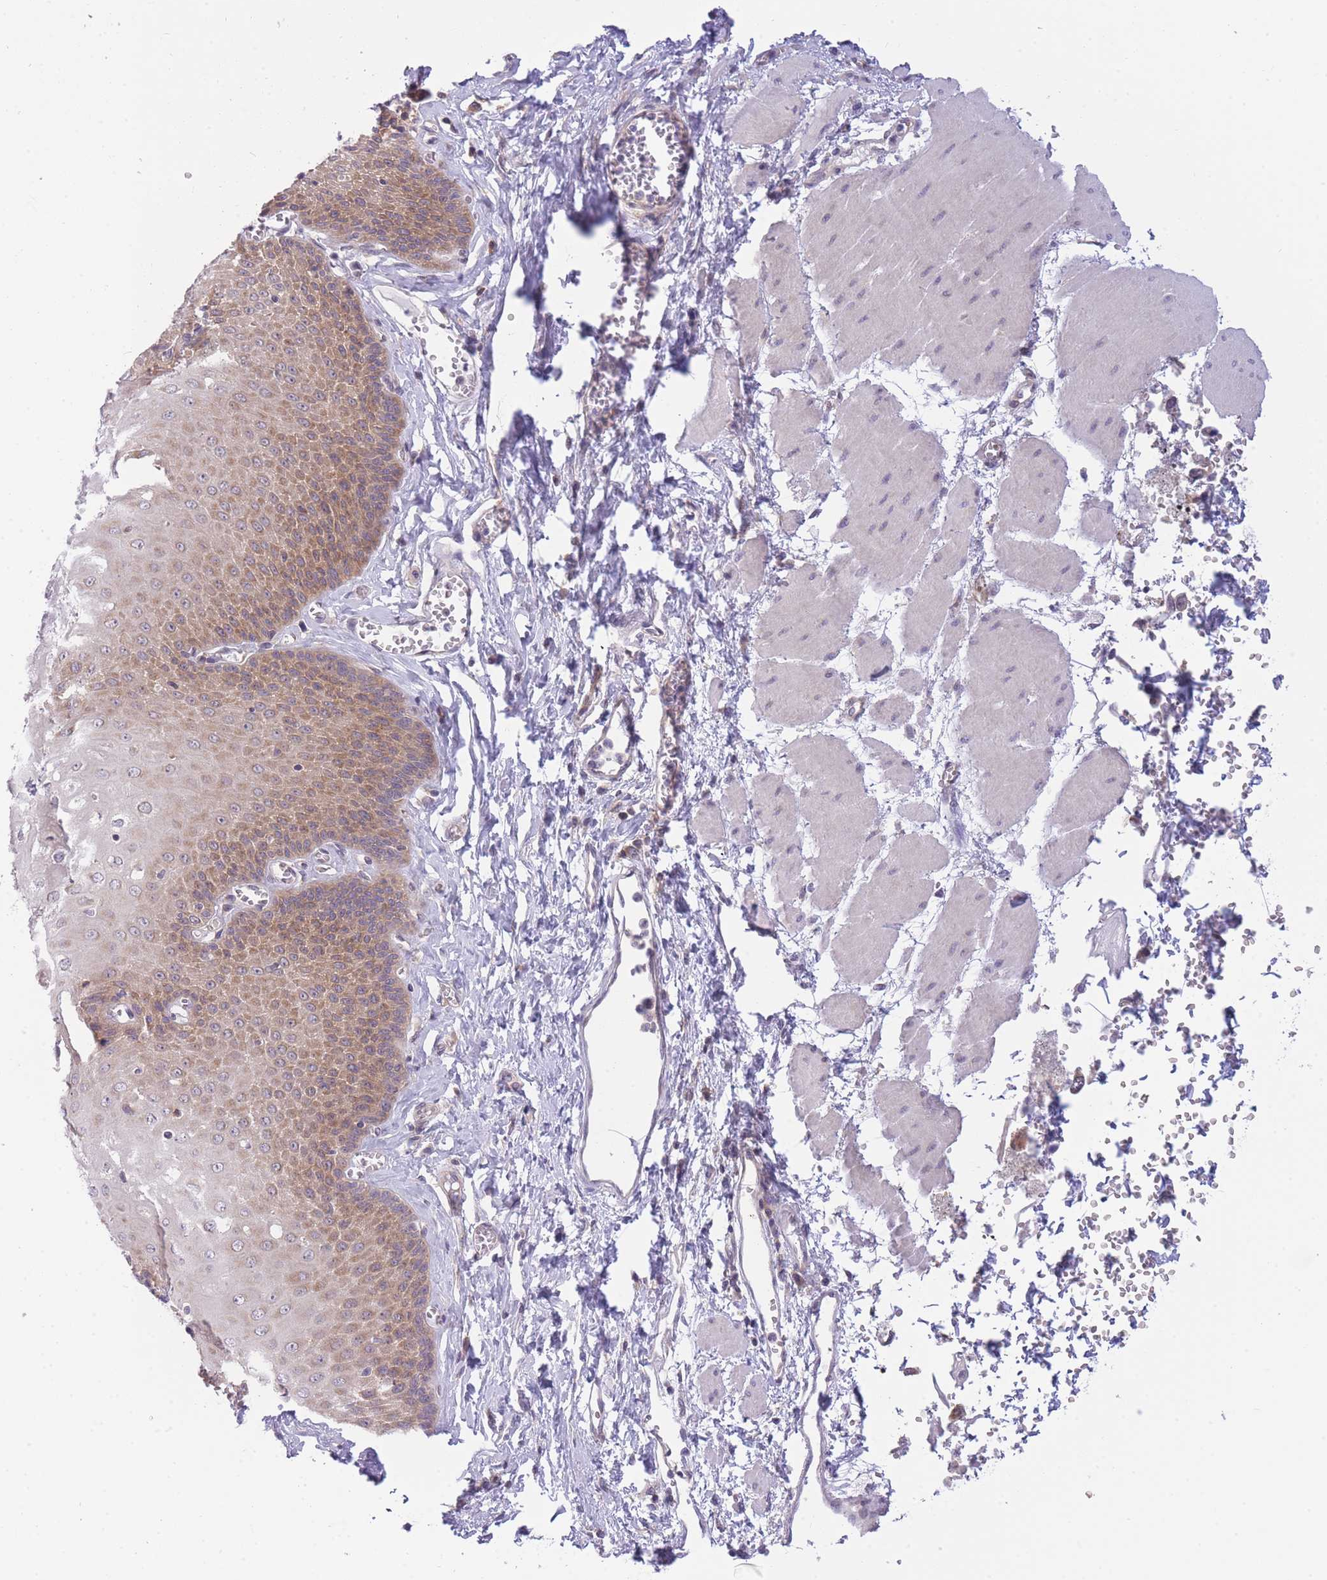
{"staining": {"intensity": "moderate", "quantity": "25%-75%", "location": "cytoplasmic/membranous"}, "tissue": "esophagus", "cell_type": "Squamous epithelial cells", "image_type": "normal", "snomed": [{"axis": "morphology", "description": "Normal tissue, NOS"}, {"axis": "topography", "description": "Esophagus"}], "caption": "Brown immunohistochemical staining in normal human esophagus demonstrates moderate cytoplasmic/membranous staining in approximately 25%-75% of squamous epithelial cells. The staining was performed using DAB (3,3'-diaminobenzidine), with brown indicating positive protein expression. Nuclei are stained blue with hematoxylin.", "gene": "PFDN6", "patient": {"sex": "male", "age": 60}}